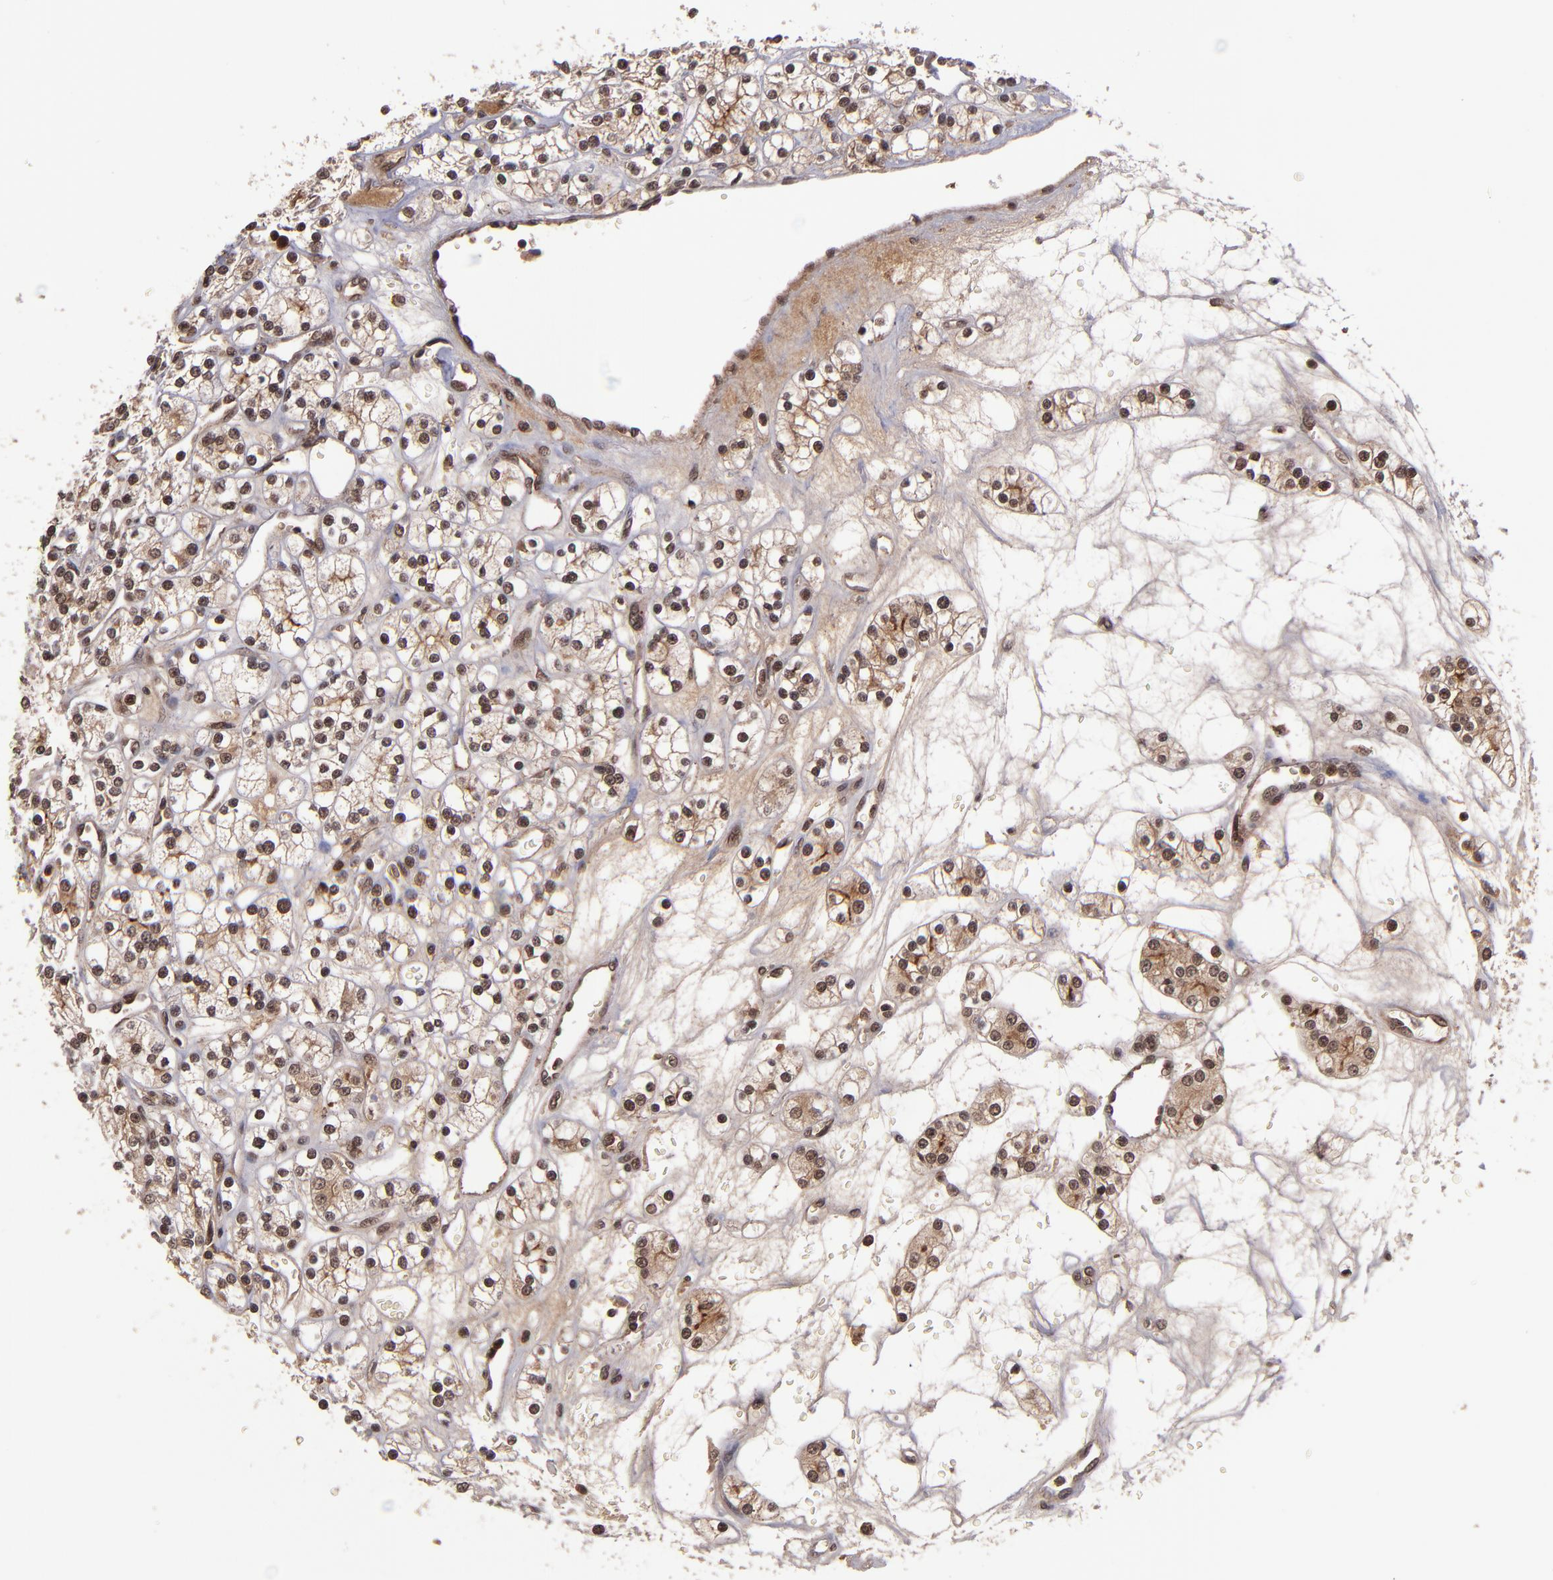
{"staining": {"intensity": "moderate", "quantity": ">75%", "location": "cytoplasmic/membranous,nuclear"}, "tissue": "renal cancer", "cell_type": "Tumor cells", "image_type": "cancer", "snomed": [{"axis": "morphology", "description": "Adenocarcinoma, NOS"}, {"axis": "topography", "description": "Kidney"}], "caption": "Human renal adenocarcinoma stained for a protein (brown) demonstrates moderate cytoplasmic/membranous and nuclear positive expression in about >75% of tumor cells.", "gene": "EP300", "patient": {"sex": "female", "age": 62}}